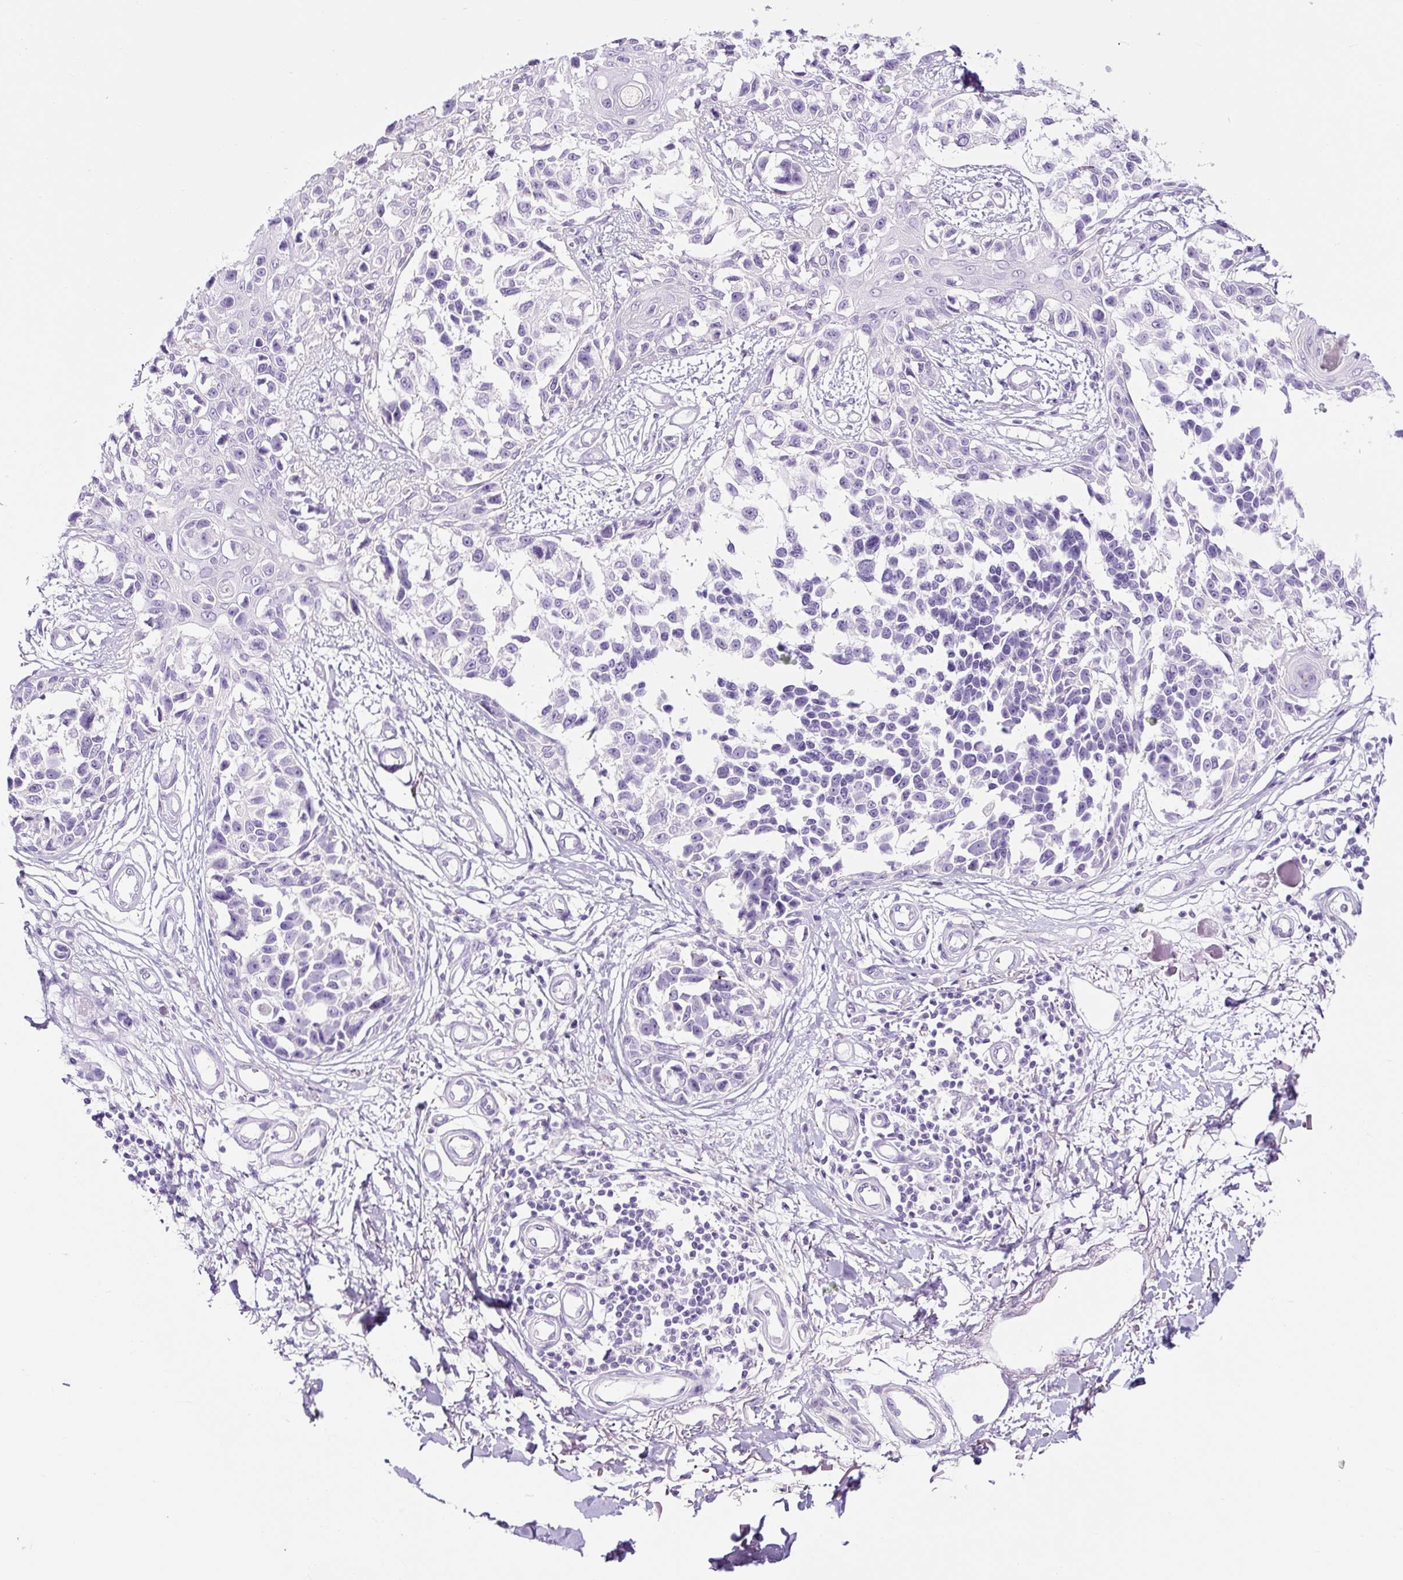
{"staining": {"intensity": "negative", "quantity": "none", "location": "none"}, "tissue": "melanoma", "cell_type": "Tumor cells", "image_type": "cancer", "snomed": [{"axis": "morphology", "description": "Malignant melanoma, NOS"}, {"axis": "topography", "description": "Skin"}], "caption": "An image of human malignant melanoma is negative for staining in tumor cells.", "gene": "RNF212B", "patient": {"sex": "male", "age": 73}}